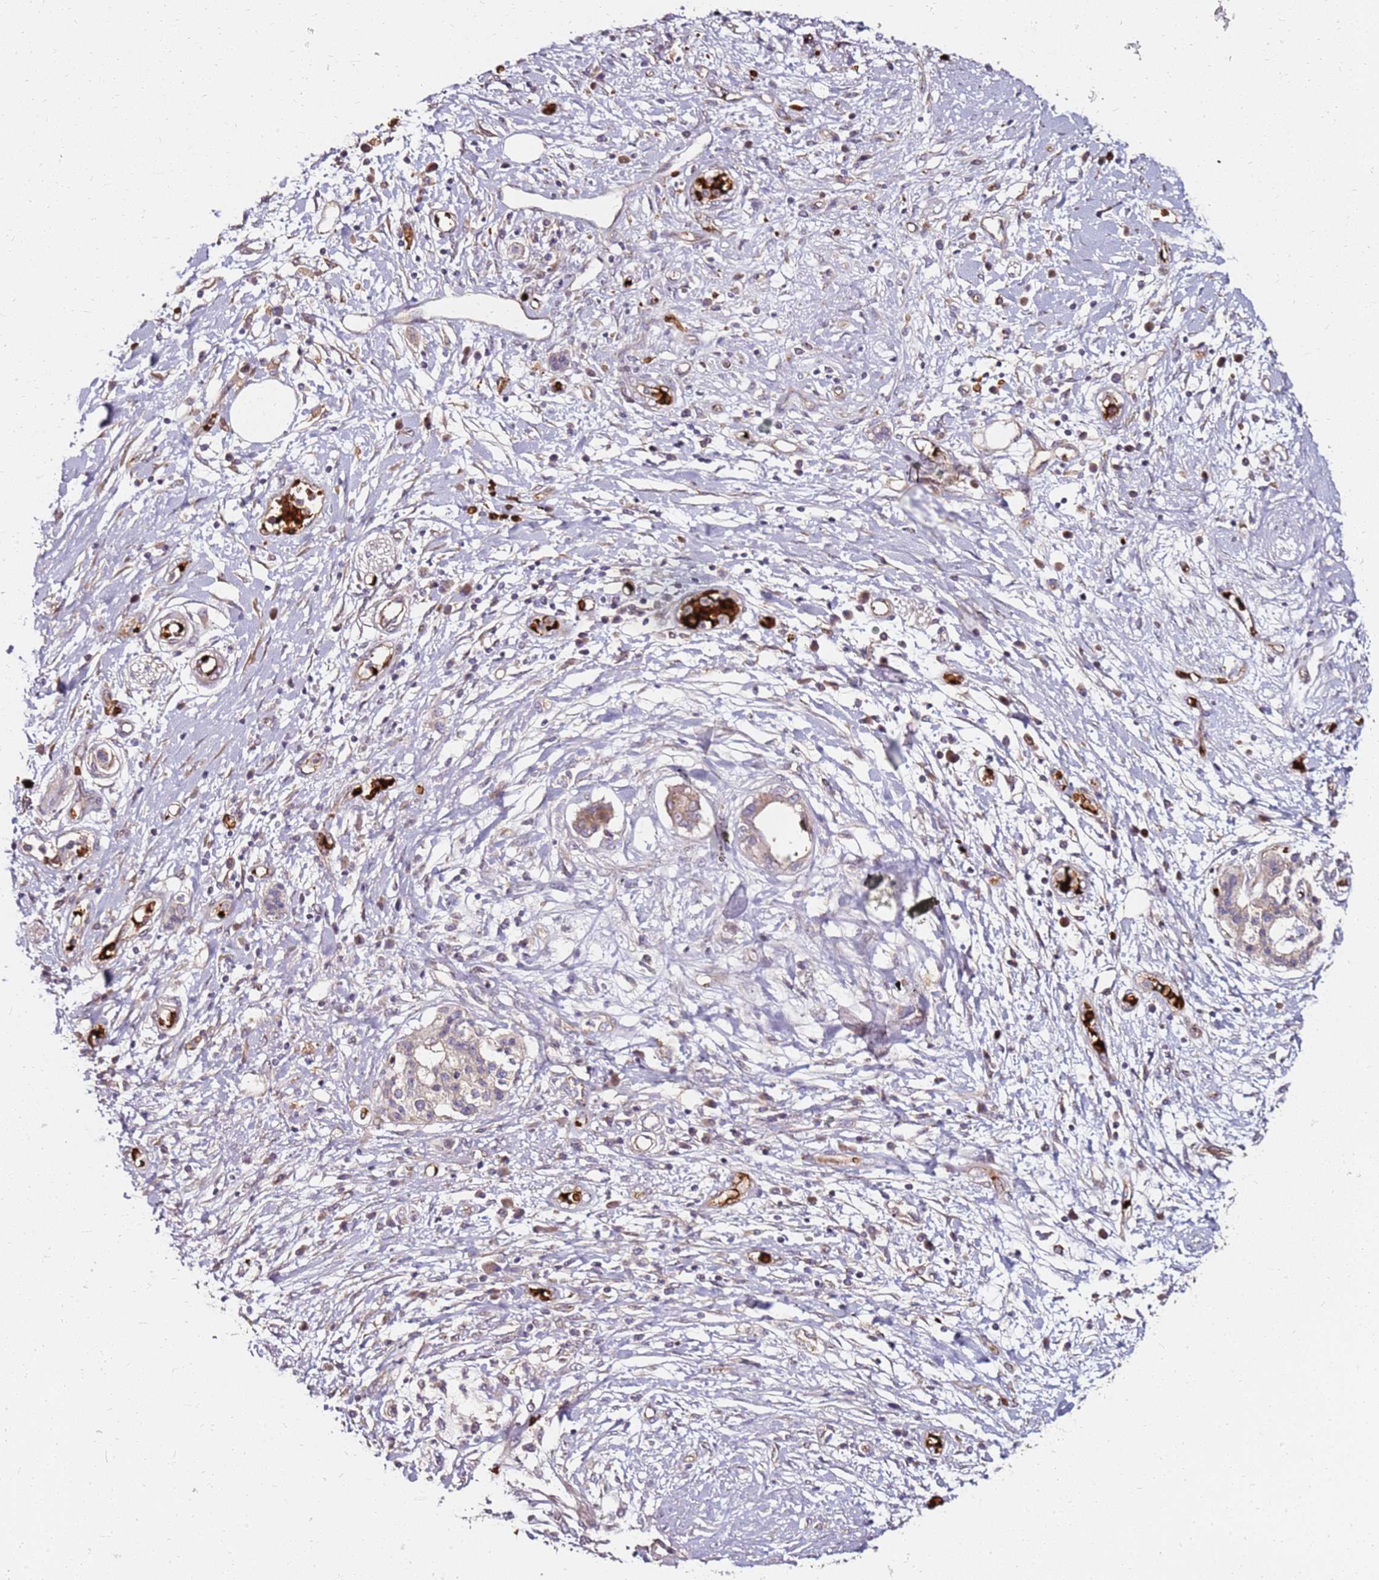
{"staining": {"intensity": "weak", "quantity": "<25%", "location": "cytoplasmic/membranous"}, "tissue": "pancreatic cancer", "cell_type": "Tumor cells", "image_type": "cancer", "snomed": [{"axis": "morphology", "description": "Adenocarcinoma, NOS"}, {"axis": "topography", "description": "Pancreas"}], "caption": "Tumor cells are negative for protein expression in human adenocarcinoma (pancreatic).", "gene": "RNF11", "patient": {"sex": "female", "age": 56}}